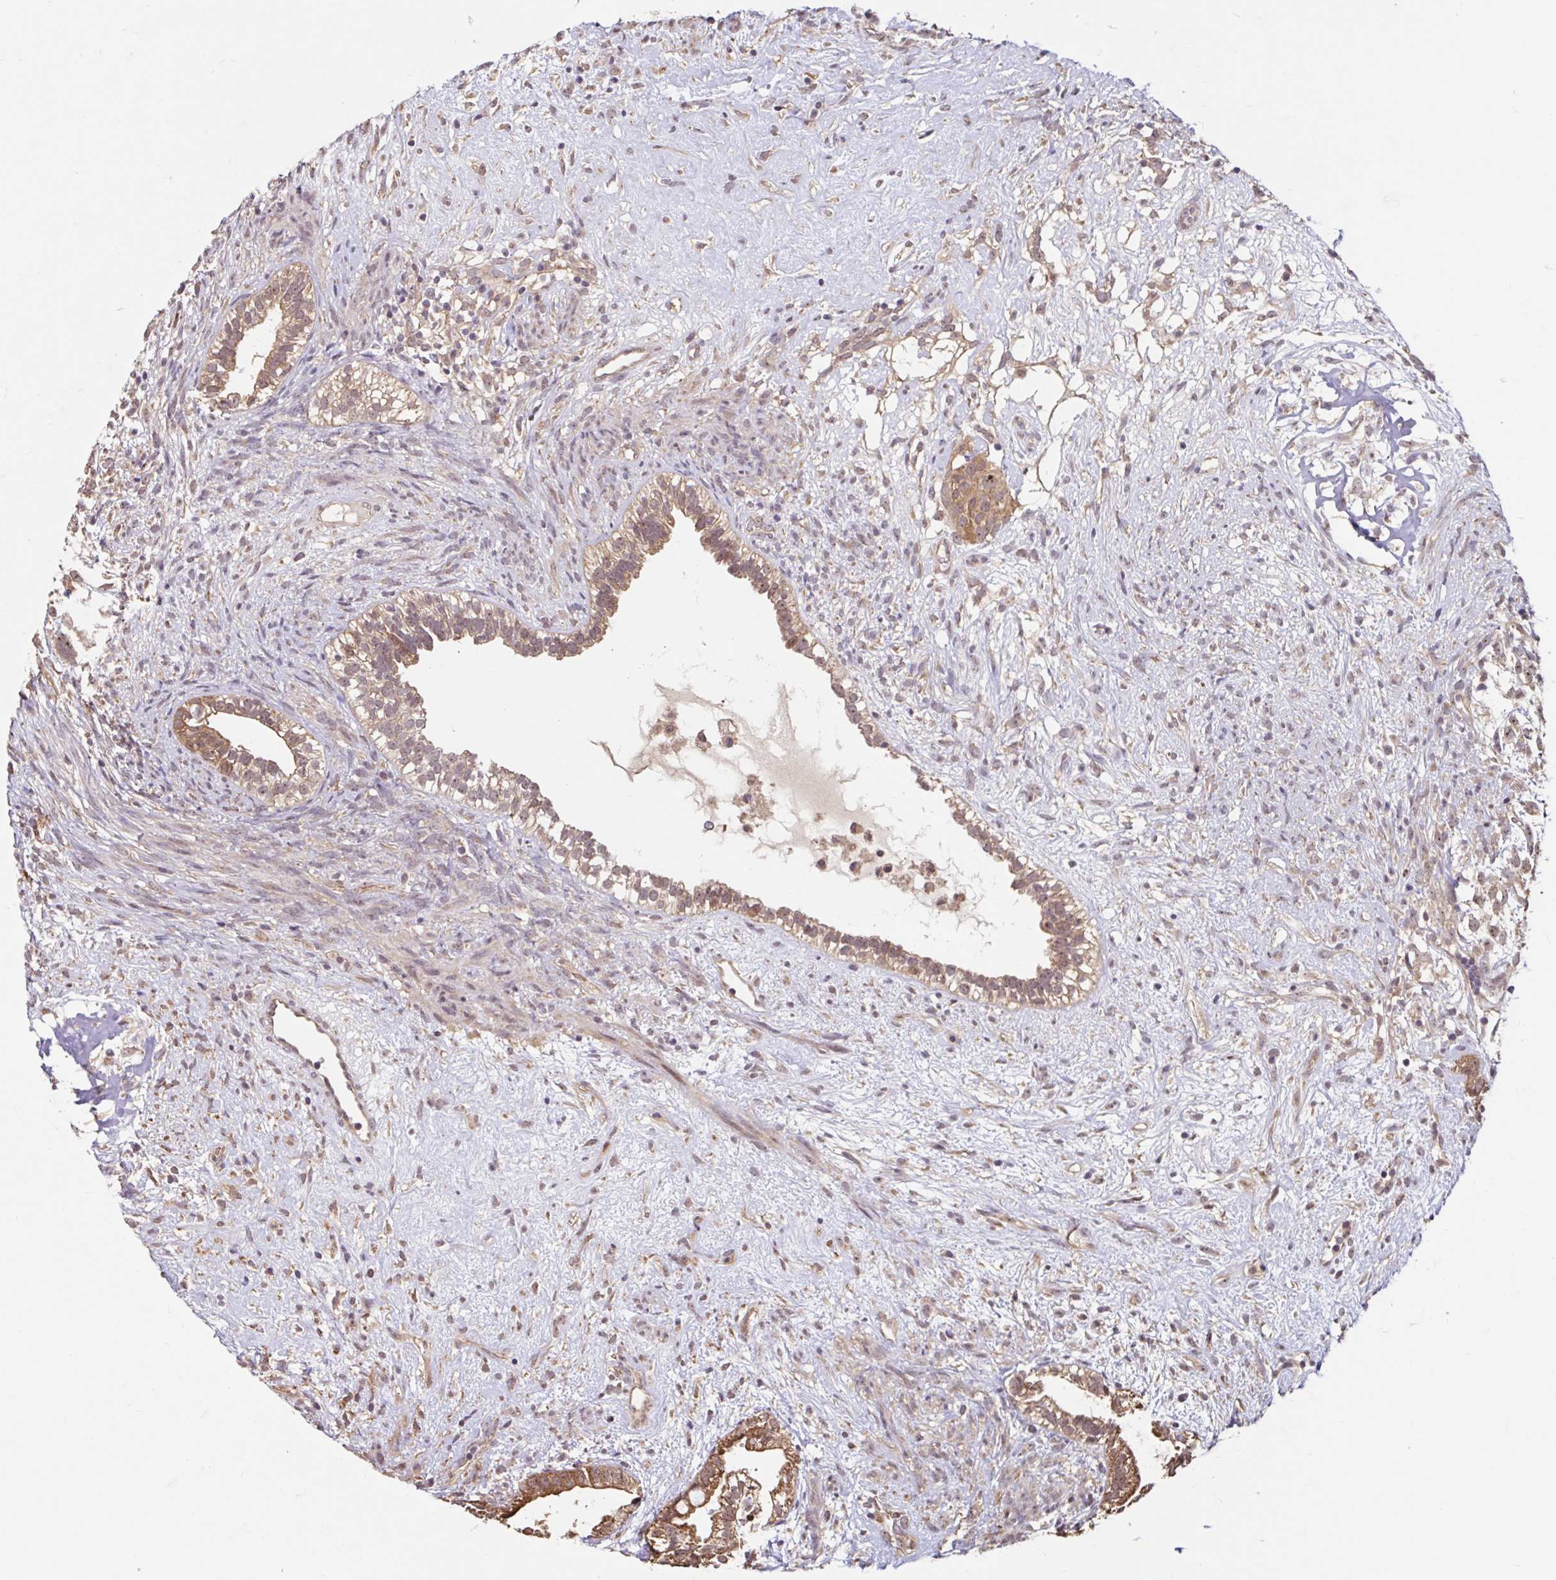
{"staining": {"intensity": "moderate", "quantity": ">75%", "location": "cytoplasmic/membranous"}, "tissue": "testis cancer", "cell_type": "Tumor cells", "image_type": "cancer", "snomed": [{"axis": "morphology", "description": "Seminoma, NOS"}, {"axis": "morphology", "description": "Carcinoma, Embryonal, NOS"}, {"axis": "topography", "description": "Testis"}], "caption": "This image reveals embryonal carcinoma (testis) stained with IHC to label a protein in brown. The cytoplasmic/membranous of tumor cells show moderate positivity for the protein. Nuclei are counter-stained blue.", "gene": "STYXL1", "patient": {"sex": "male", "age": 41}}